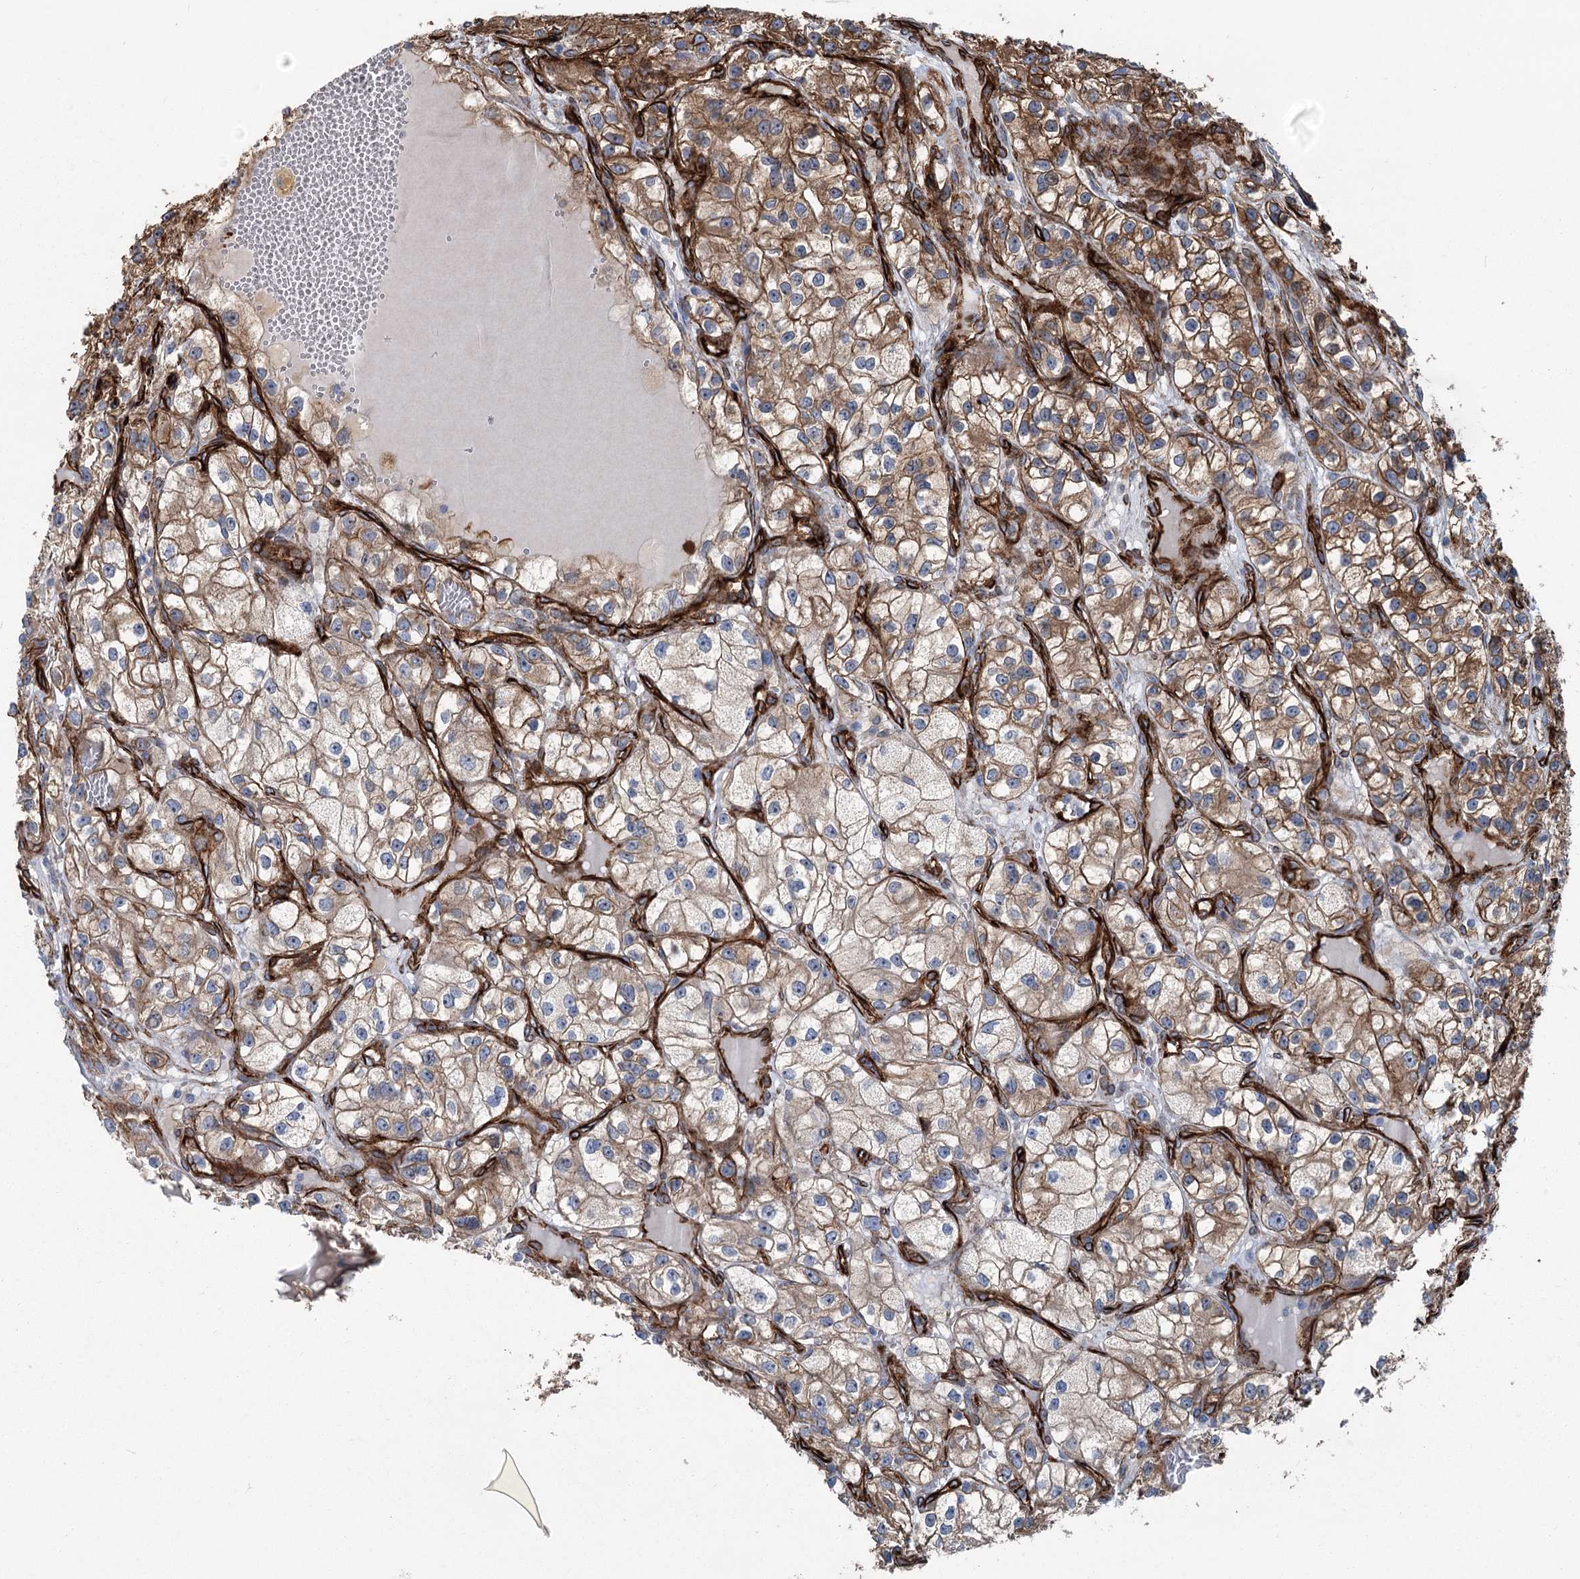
{"staining": {"intensity": "moderate", "quantity": ">75%", "location": "cytoplasmic/membranous"}, "tissue": "renal cancer", "cell_type": "Tumor cells", "image_type": "cancer", "snomed": [{"axis": "morphology", "description": "Adenocarcinoma, NOS"}, {"axis": "topography", "description": "Kidney"}], "caption": "IHC of human renal cancer (adenocarcinoma) displays medium levels of moderate cytoplasmic/membranous staining in about >75% of tumor cells. (DAB (3,3'-diaminobenzidine) = brown stain, brightfield microscopy at high magnification).", "gene": "IQSEC1", "patient": {"sex": "female", "age": 57}}